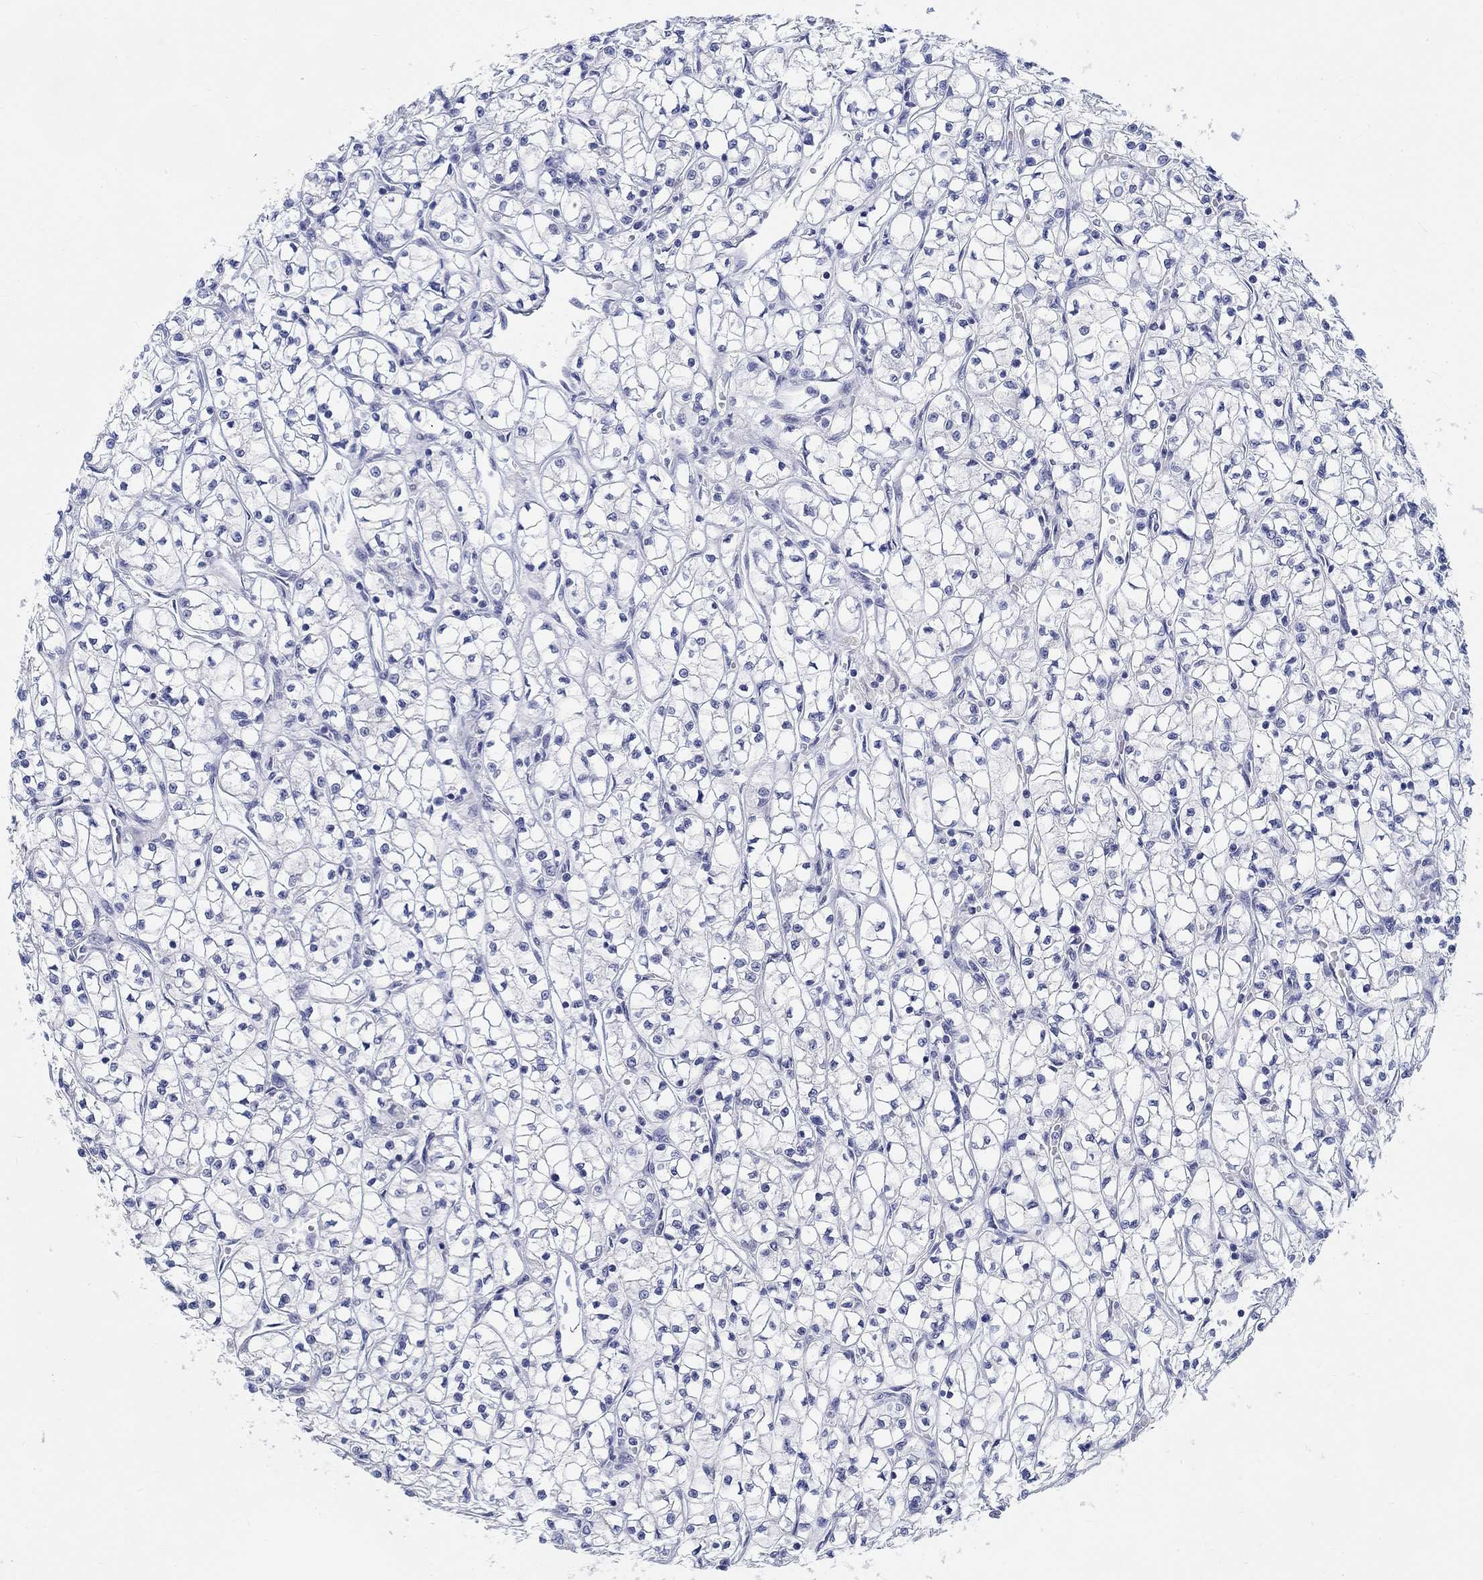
{"staining": {"intensity": "negative", "quantity": "none", "location": "none"}, "tissue": "renal cancer", "cell_type": "Tumor cells", "image_type": "cancer", "snomed": [{"axis": "morphology", "description": "Adenocarcinoma, NOS"}, {"axis": "topography", "description": "Kidney"}], "caption": "Tumor cells are negative for protein expression in human renal adenocarcinoma.", "gene": "ANKS1B", "patient": {"sex": "female", "age": 64}}